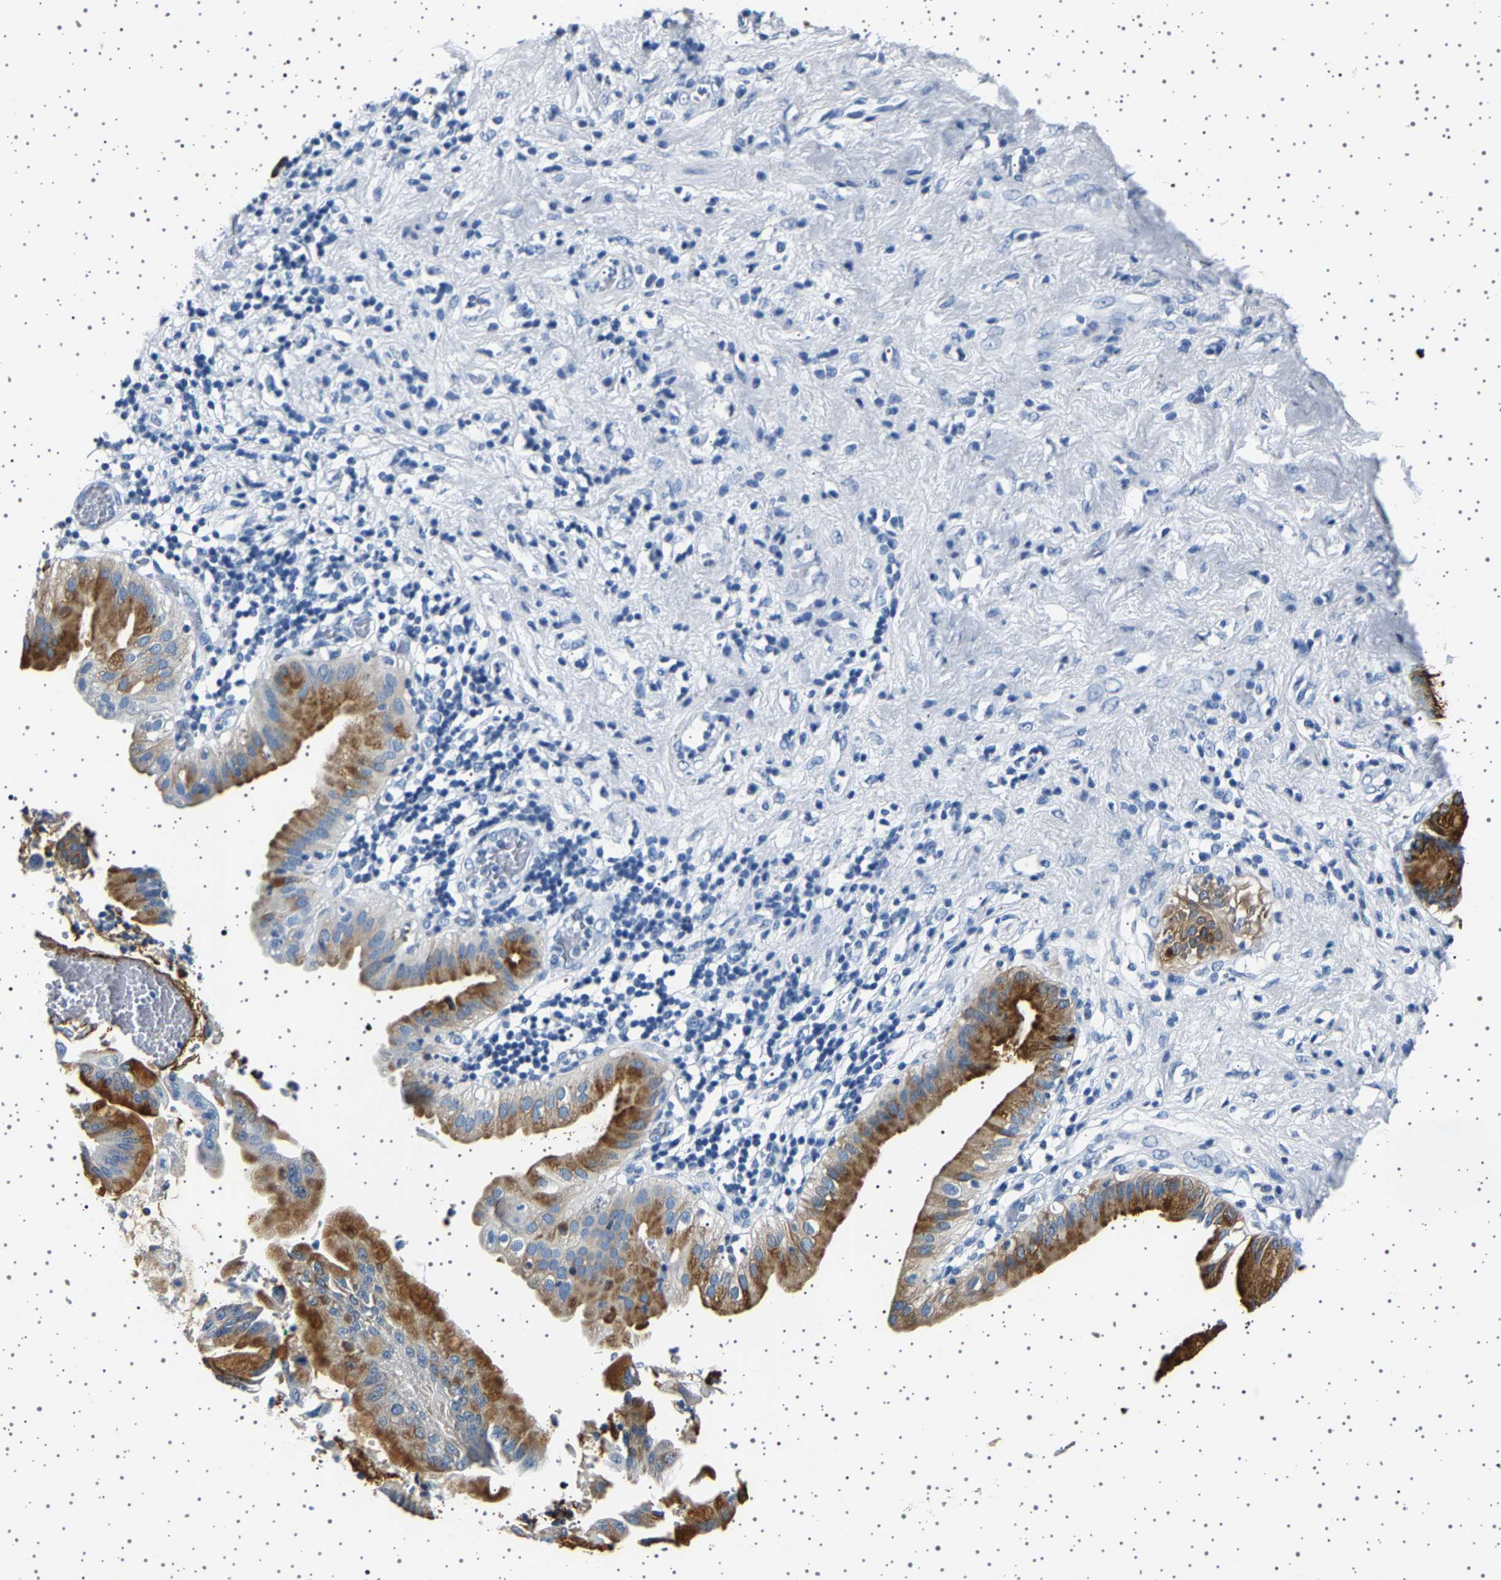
{"staining": {"intensity": "moderate", "quantity": "25%-75%", "location": "cytoplasmic/membranous"}, "tissue": "pancreatic cancer", "cell_type": "Tumor cells", "image_type": "cancer", "snomed": [{"axis": "morphology", "description": "Adenocarcinoma, NOS"}, {"axis": "morphology", "description": "Adenocarcinoma, metastatic, NOS"}, {"axis": "topography", "description": "Lymph node"}, {"axis": "topography", "description": "Pancreas"}, {"axis": "topography", "description": "Duodenum"}], "caption": "Tumor cells reveal moderate cytoplasmic/membranous expression in about 25%-75% of cells in pancreatic adenocarcinoma. (DAB (3,3'-diaminobenzidine) IHC, brown staining for protein, blue staining for nuclei).", "gene": "TFF3", "patient": {"sex": "female", "age": 64}}